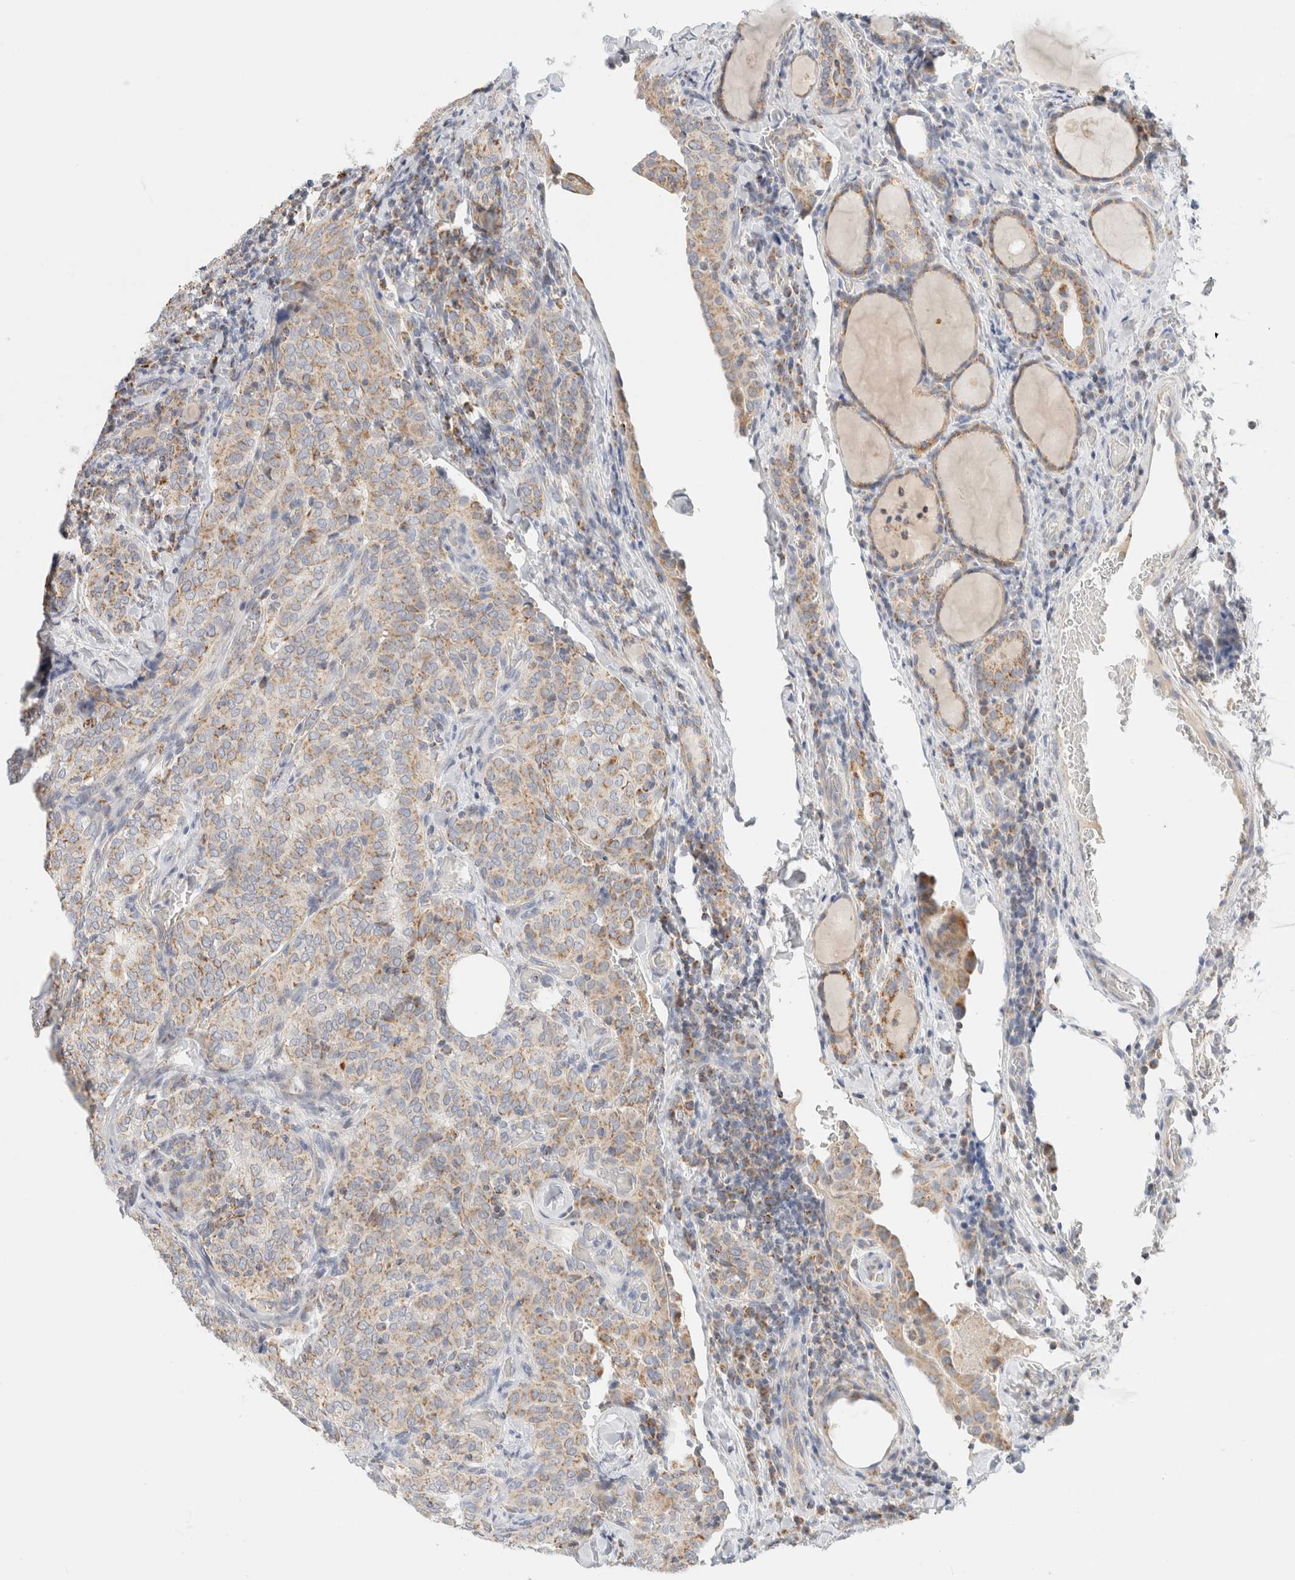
{"staining": {"intensity": "weak", "quantity": ">75%", "location": "cytoplasmic/membranous"}, "tissue": "thyroid cancer", "cell_type": "Tumor cells", "image_type": "cancer", "snomed": [{"axis": "morphology", "description": "Normal tissue, NOS"}, {"axis": "morphology", "description": "Papillary adenocarcinoma, NOS"}, {"axis": "topography", "description": "Thyroid gland"}], "caption": "Approximately >75% of tumor cells in human thyroid papillary adenocarcinoma exhibit weak cytoplasmic/membranous protein expression as visualized by brown immunohistochemical staining.", "gene": "HDHD3", "patient": {"sex": "female", "age": 30}}